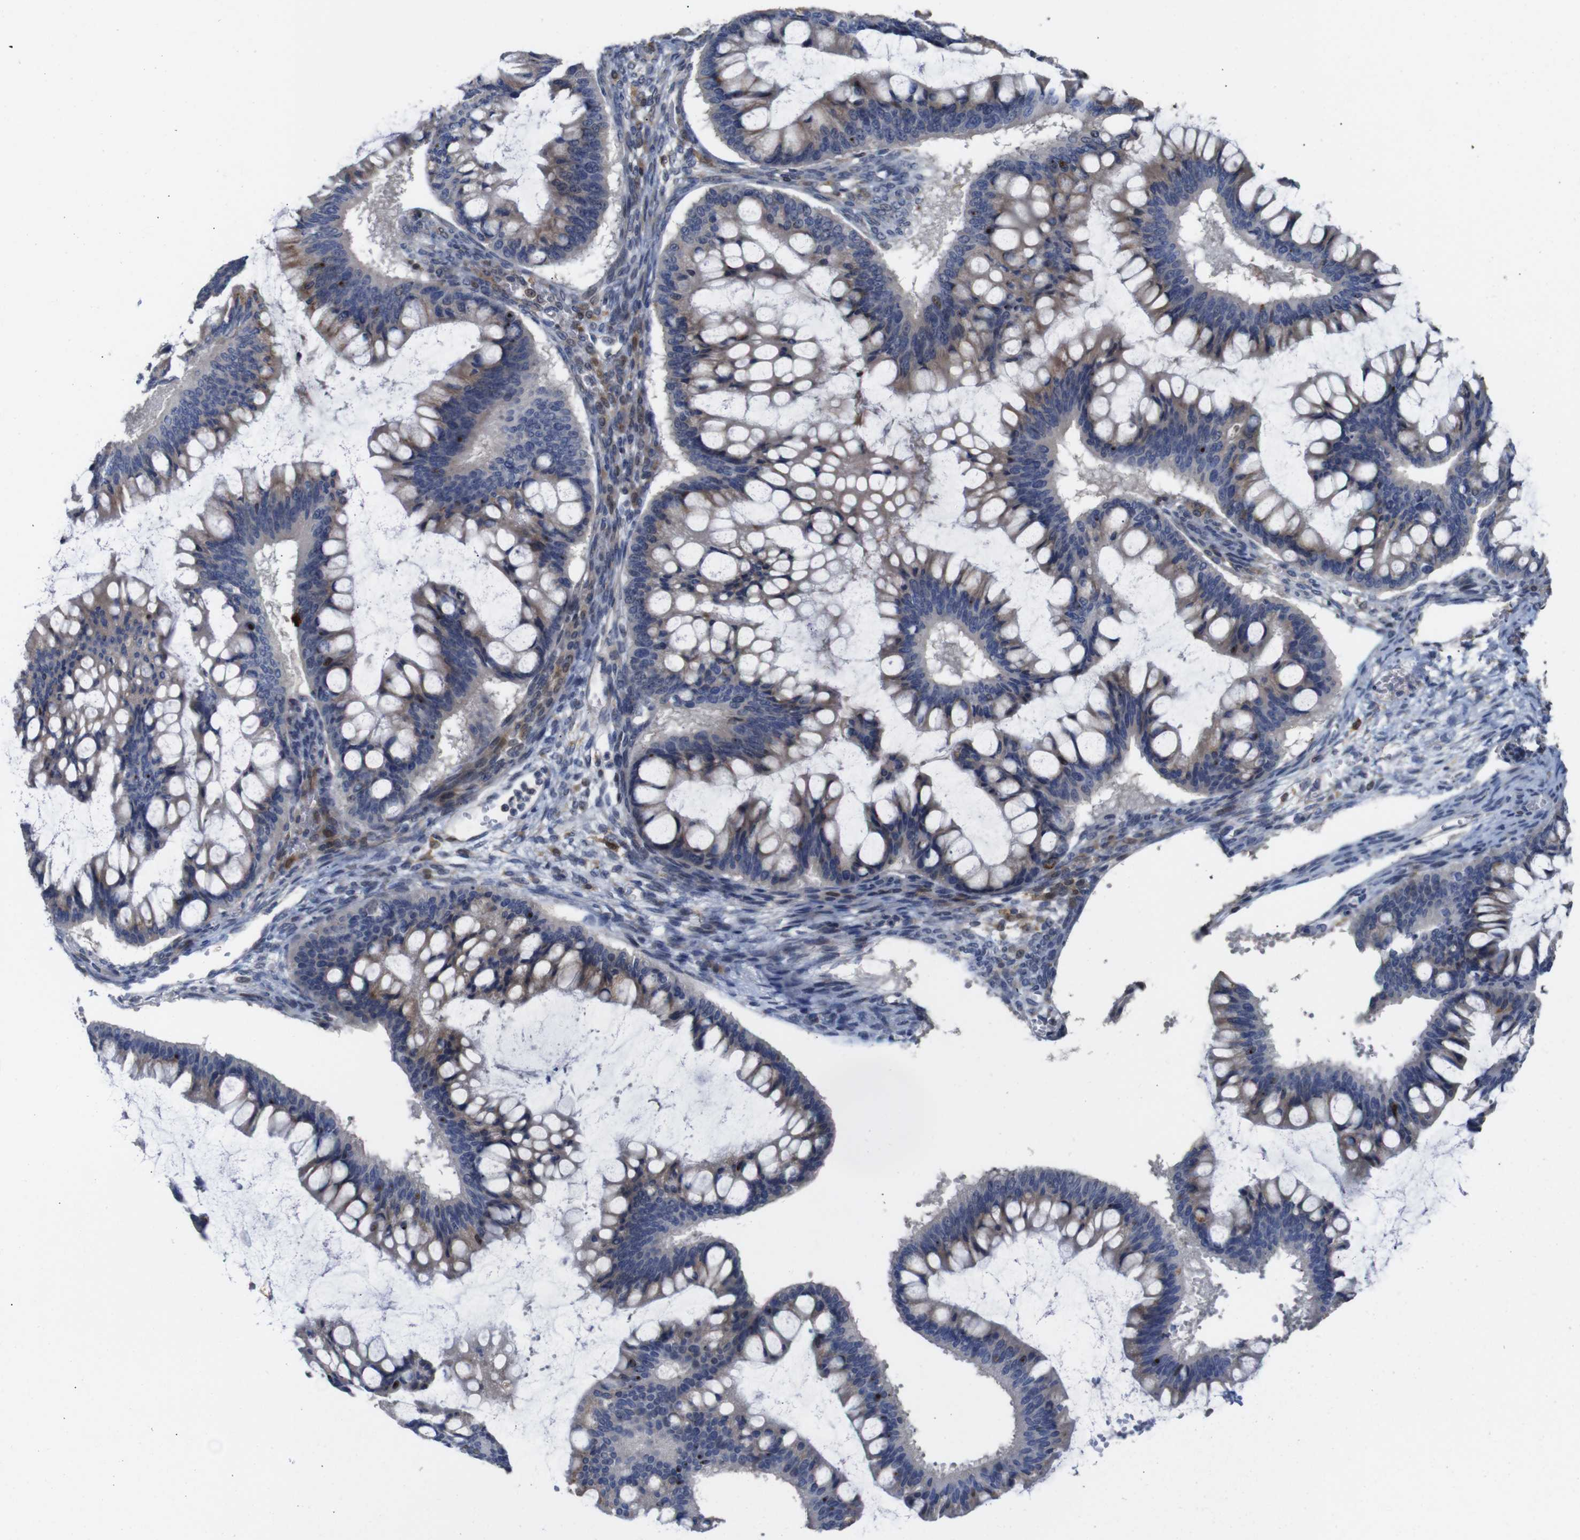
{"staining": {"intensity": "weak", "quantity": ">75%", "location": "cytoplasmic/membranous"}, "tissue": "ovarian cancer", "cell_type": "Tumor cells", "image_type": "cancer", "snomed": [{"axis": "morphology", "description": "Cystadenocarcinoma, mucinous, NOS"}, {"axis": "topography", "description": "Ovary"}], "caption": "DAB immunohistochemical staining of human ovarian cancer (mucinous cystadenocarcinoma) shows weak cytoplasmic/membranous protein staining in approximately >75% of tumor cells. (Brightfield microscopy of DAB IHC at high magnification).", "gene": "TCEAL9", "patient": {"sex": "female", "age": 73}}